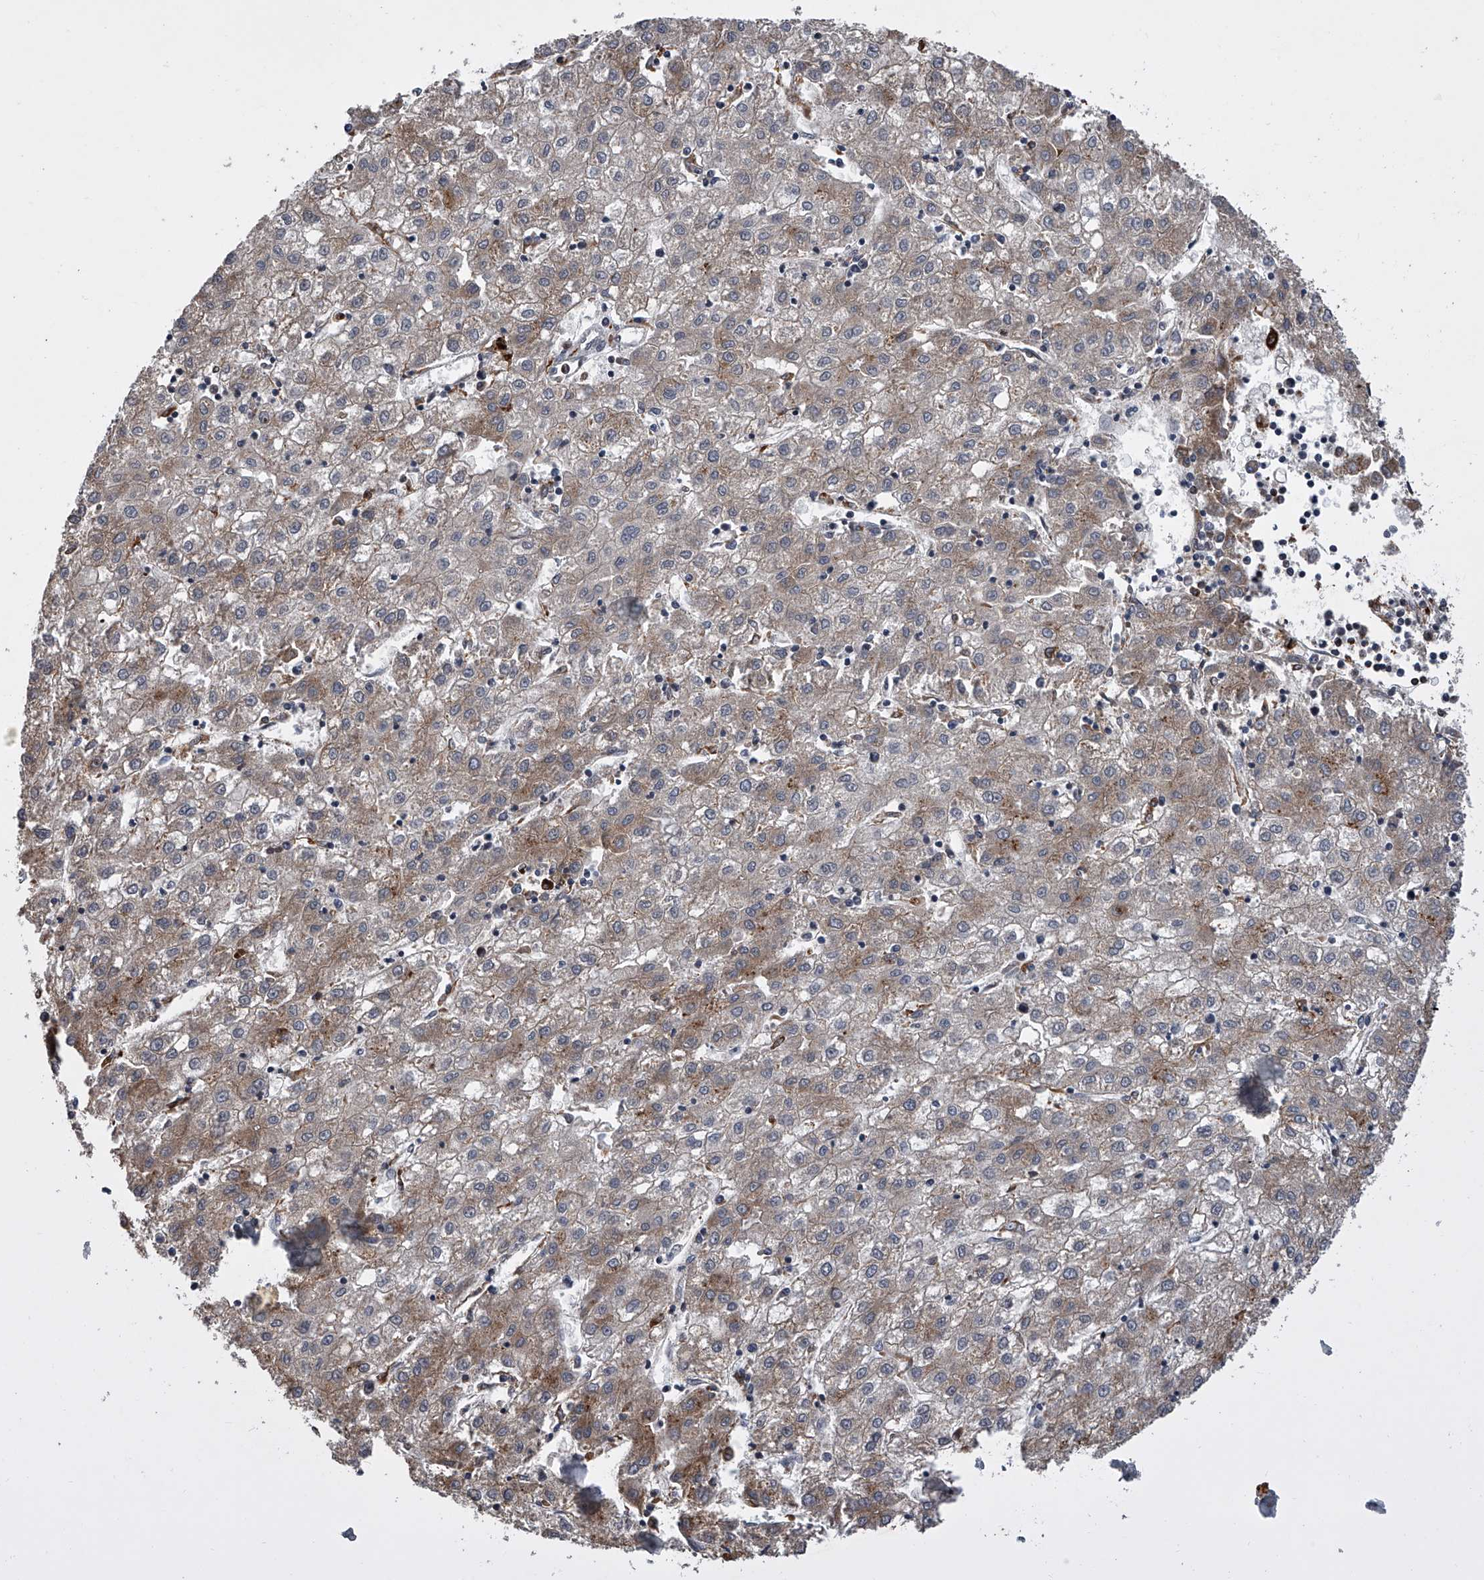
{"staining": {"intensity": "moderate", "quantity": "25%-75%", "location": "cytoplasmic/membranous"}, "tissue": "liver cancer", "cell_type": "Tumor cells", "image_type": "cancer", "snomed": [{"axis": "morphology", "description": "Carcinoma, Hepatocellular, NOS"}, {"axis": "topography", "description": "Liver"}], "caption": "DAB (3,3'-diaminobenzidine) immunohistochemical staining of liver hepatocellular carcinoma reveals moderate cytoplasmic/membranous protein staining in about 25%-75% of tumor cells.", "gene": "TRIM8", "patient": {"sex": "male", "age": 72}}